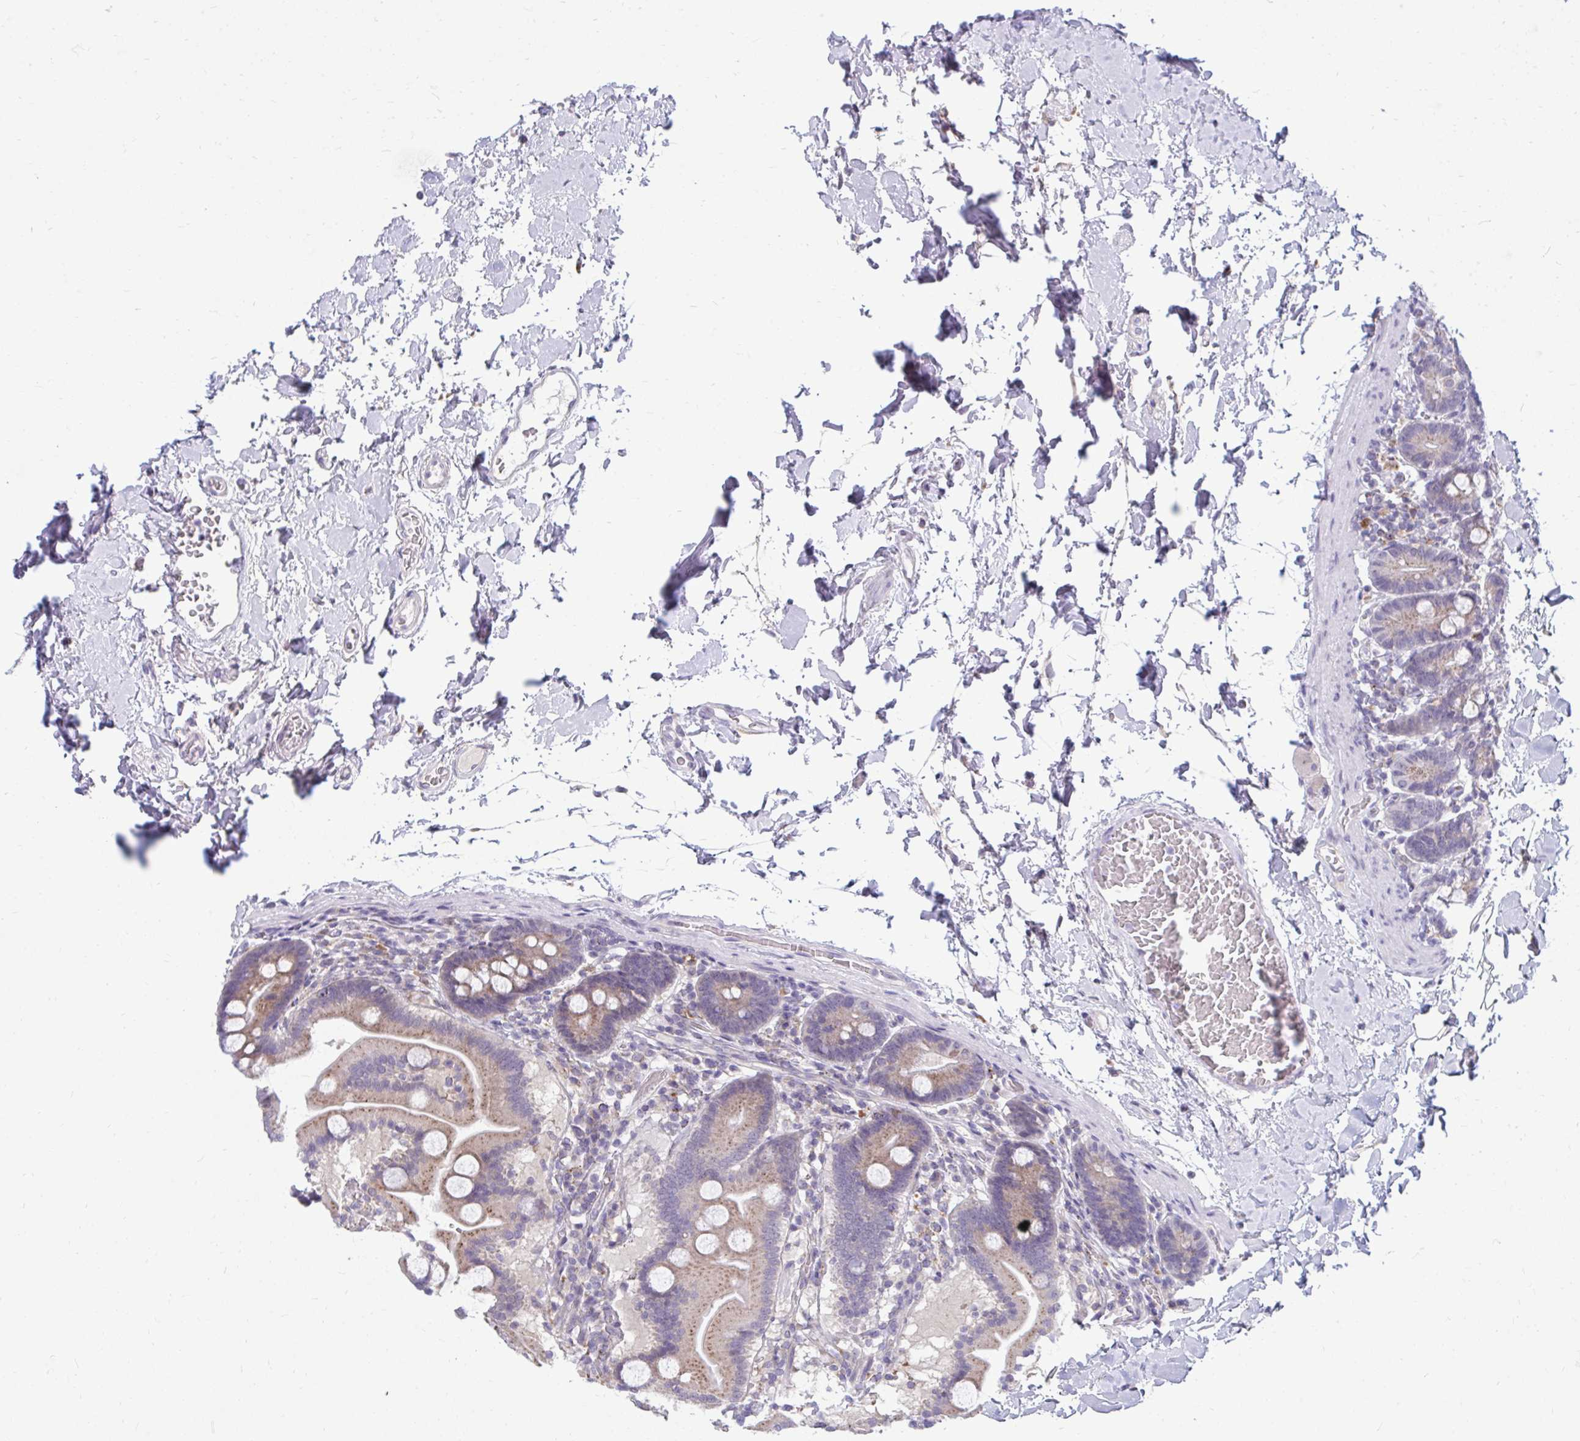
{"staining": {"intensity": "moderate", "quantity": "25%-75%", "location": "cytoplasmic/membranous"}, "tissue": "duodenum", "cell_type": "Glandular cells", "image_type": "normal", "snomed": [{"axis": "morphology", "description": "Normal tissue, NOS"}, {"axis": "topography", "description": "Duodenum"}], "caption": "IHC micrograph of unremarkable human duodenum stained for a protein (brown), which displays medium levels of moderate cytoplasmic/membranous positivity in approximately 25%-75% of glandular cells.", "gene": "ZSCAN25", "patient": {"sex": "male", "age": 55}}